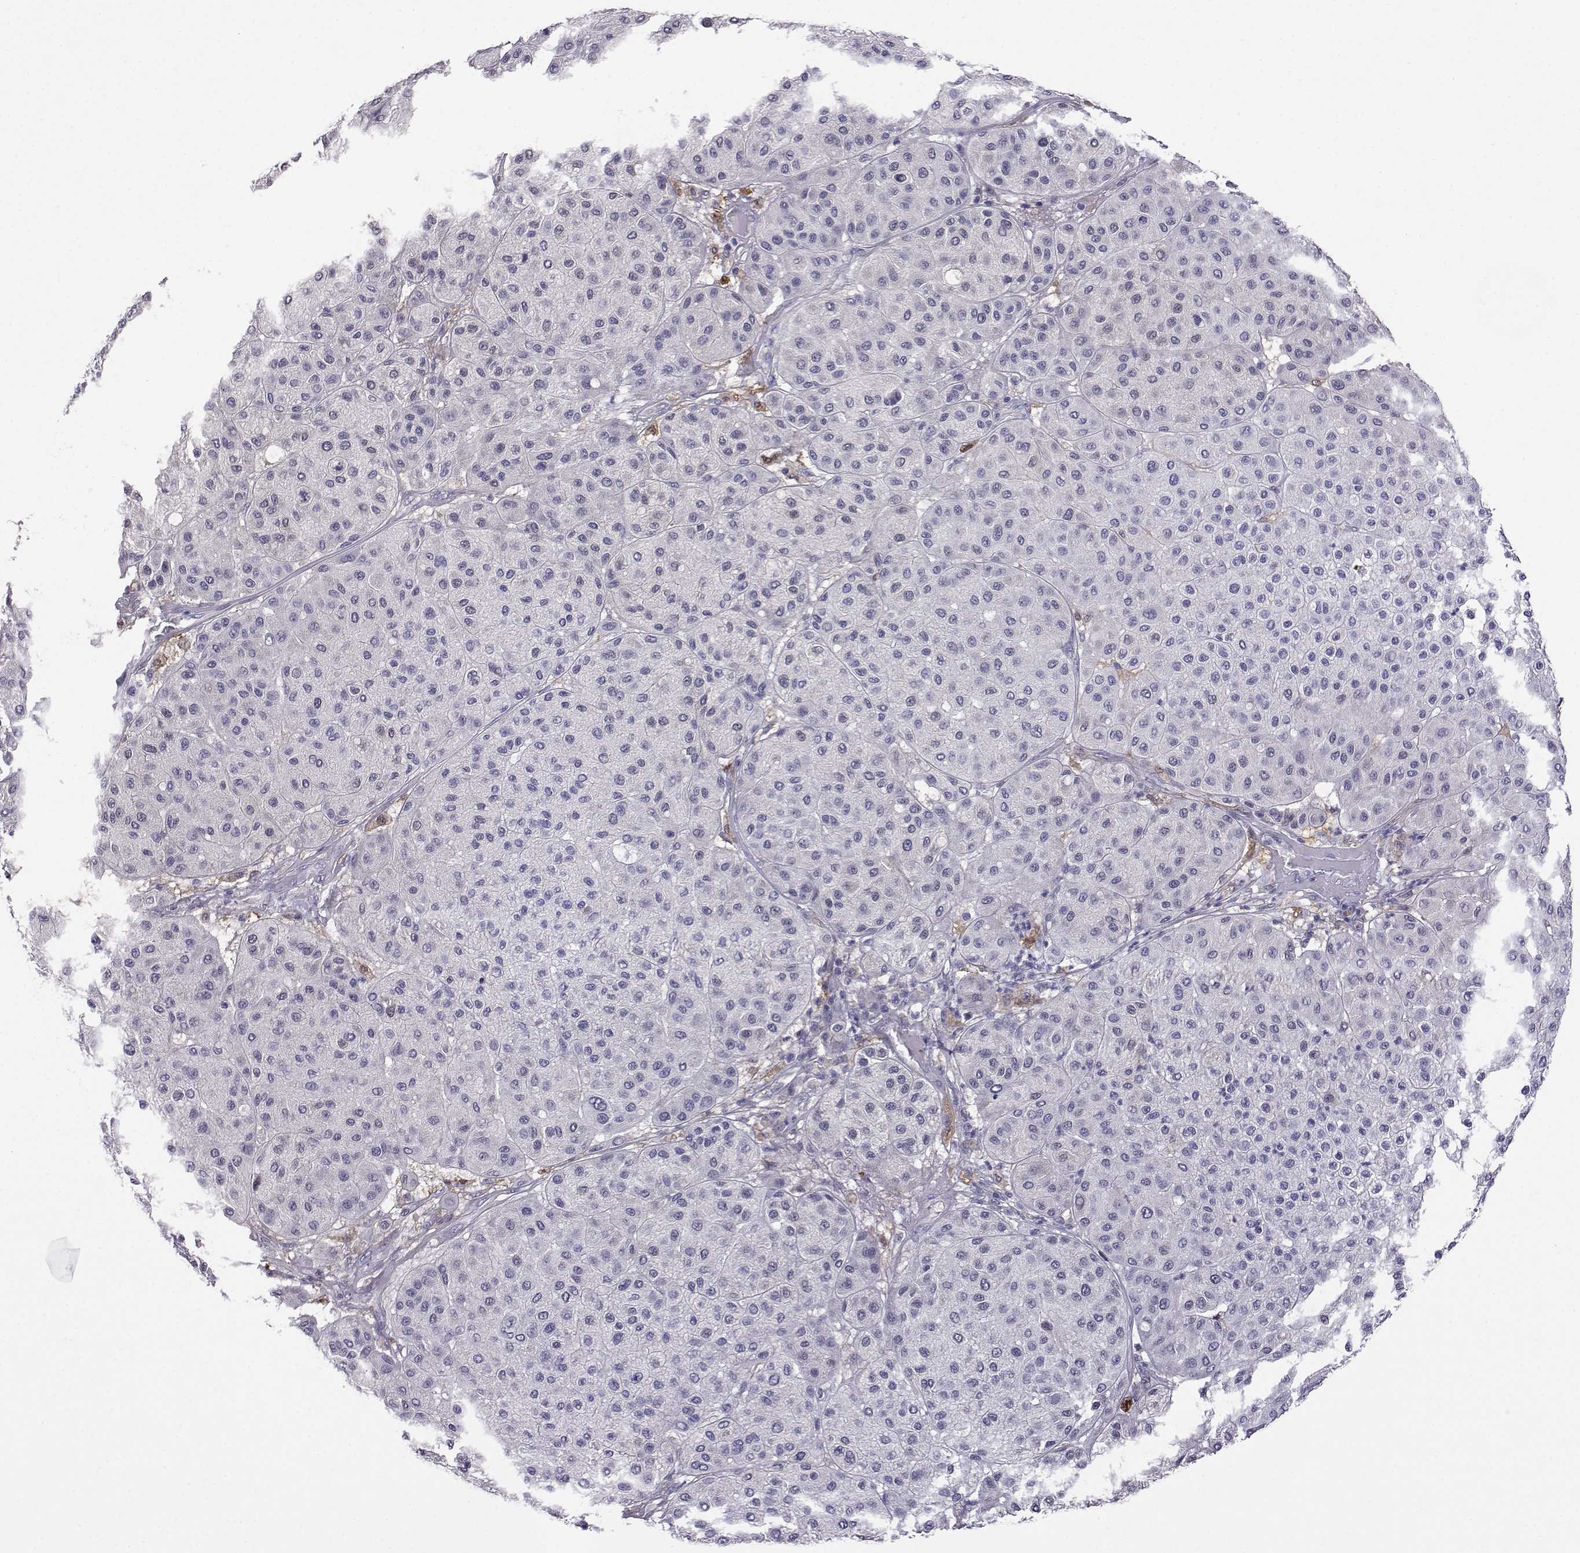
{"staining": {"intensity": "negative", "quantity": "none", "location": "none"}, "tissue": "melanoma", "cell_type": "Tumor cells", "image_type": "cancer", "snomed": [{"axis": "morphology", "description": "Malignant melanoma, Metastatic site"}, {"axis": "topography", "description": "Smooth muscle"}], "caption": "Human melanoma stained for a protein using IHC reveals no expression in tumor cells.", "gene": "AKR1B1", "patient": {"sex": "male", "age": 41}}